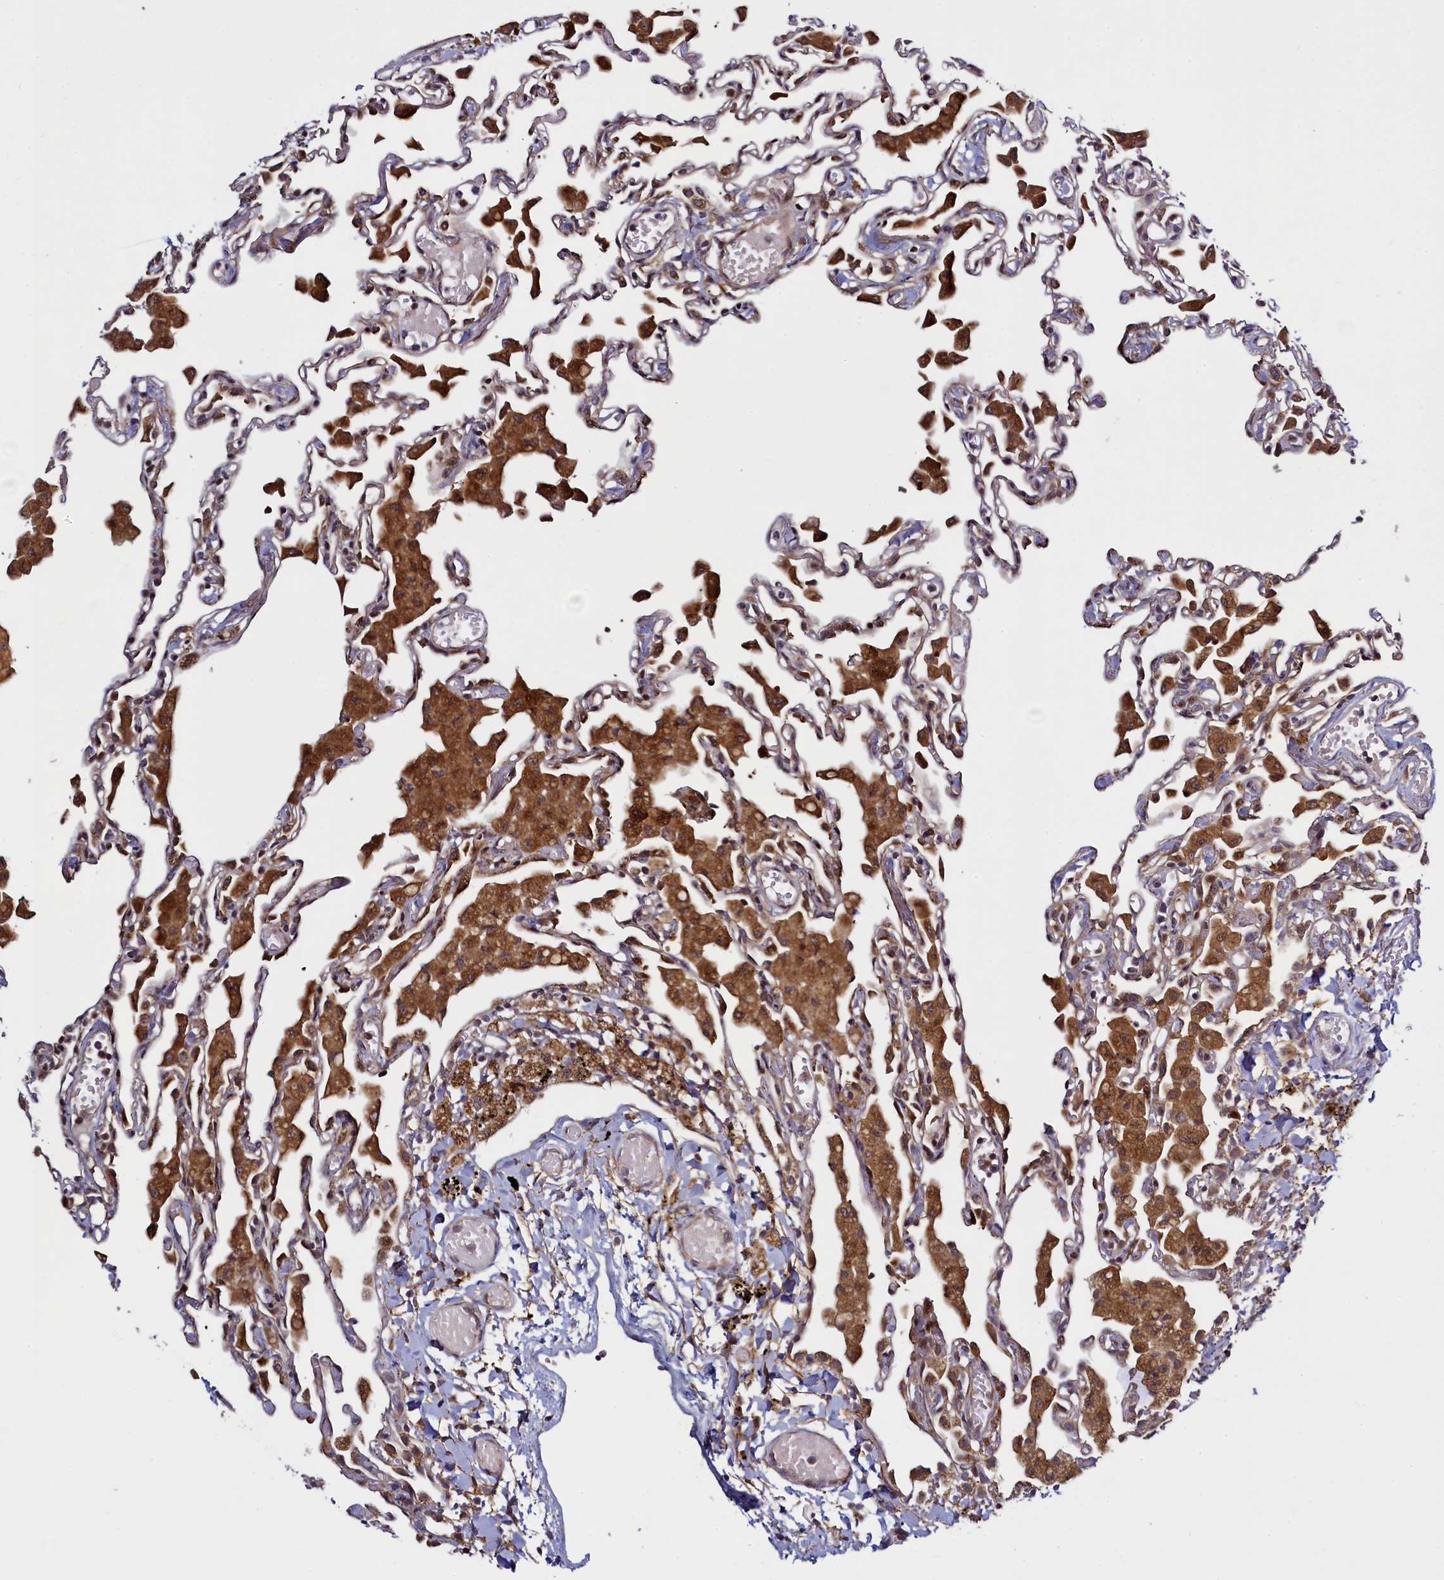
{"staining": {"intensity": "moderate", "quantity": "25%-75%", "location": "cytoplasmic/membranous"}, "tissue": "lung", "cell_type": "Alveolar cells", "image_type": "normal", "snomed": [{"axis": "morphology", "description": "Normal tissue, NOS"}, {"axis": "topography", "description": "Bronchus"}, {"axis": "topography", "description": "Lung"}], "caption": "An immunohistochemistry (IHC) image of normal tissue is shown. Protein staining in brown labels moderate cytoplasmic/membranous positivity in lung within alveolar cells.", "gene": "RBFA", "patient": {"sex": "female", "age": 49}}